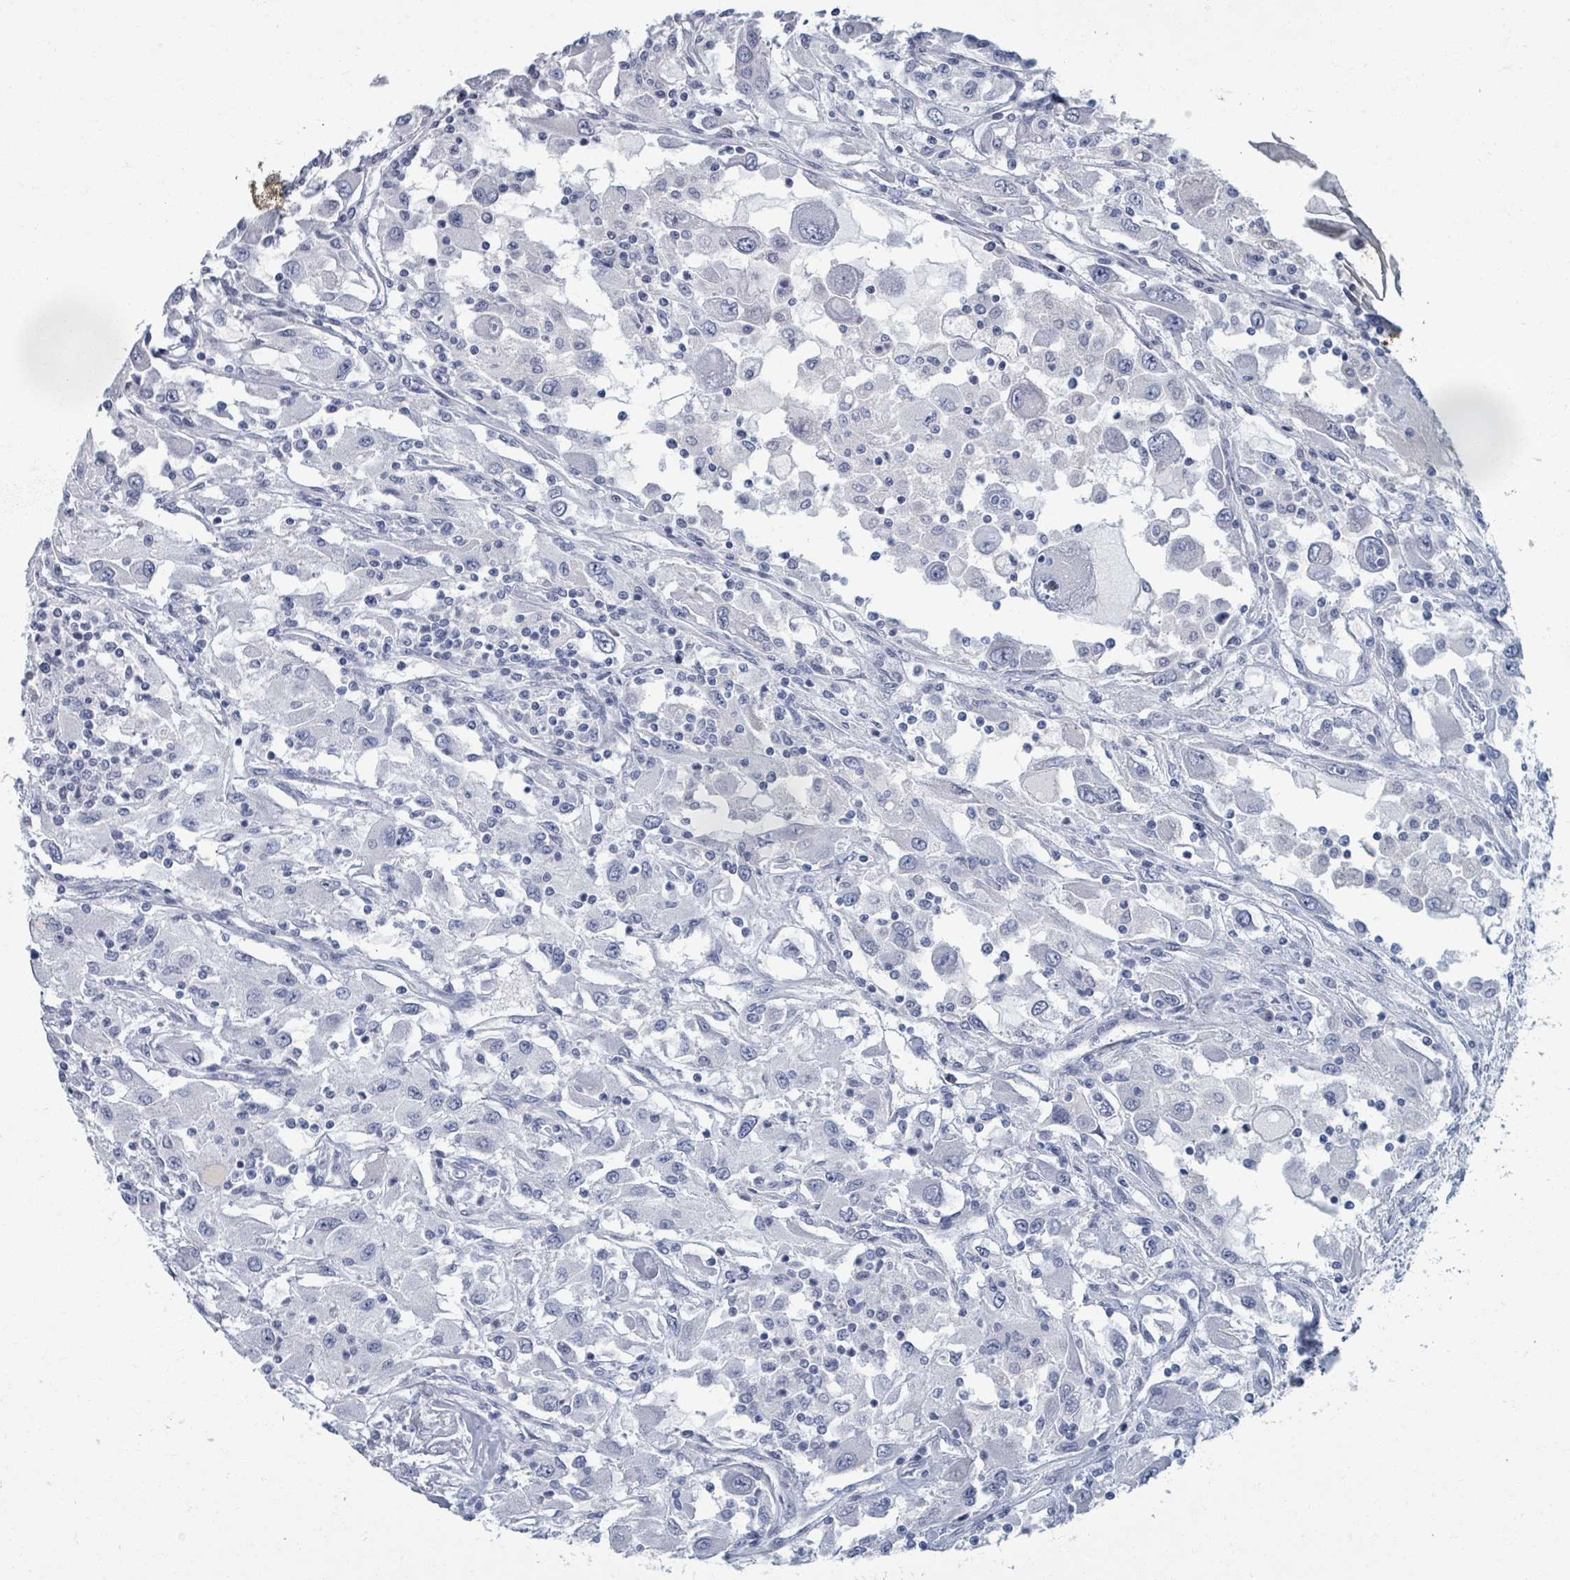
{"staining": {"intensity": "negative", "quantity": "none", "location": "none"}, "tissue": "renal cancer", "cell_type": "Tumor cells", "image_type": "cancer", "snomed": [{"axis": "morphology", "description": "Adenocarcinoma, NOS"}, {"axis": "topography", "description": "Kidney"}], "caption": "A high-resolution micrograph shows immunohistochemistry staining of renal adenocarcinoma, which displays no significant staining in tumor cells.", "gene": "TAS2R1", "patient": {"sex": "female", "age": 67}}